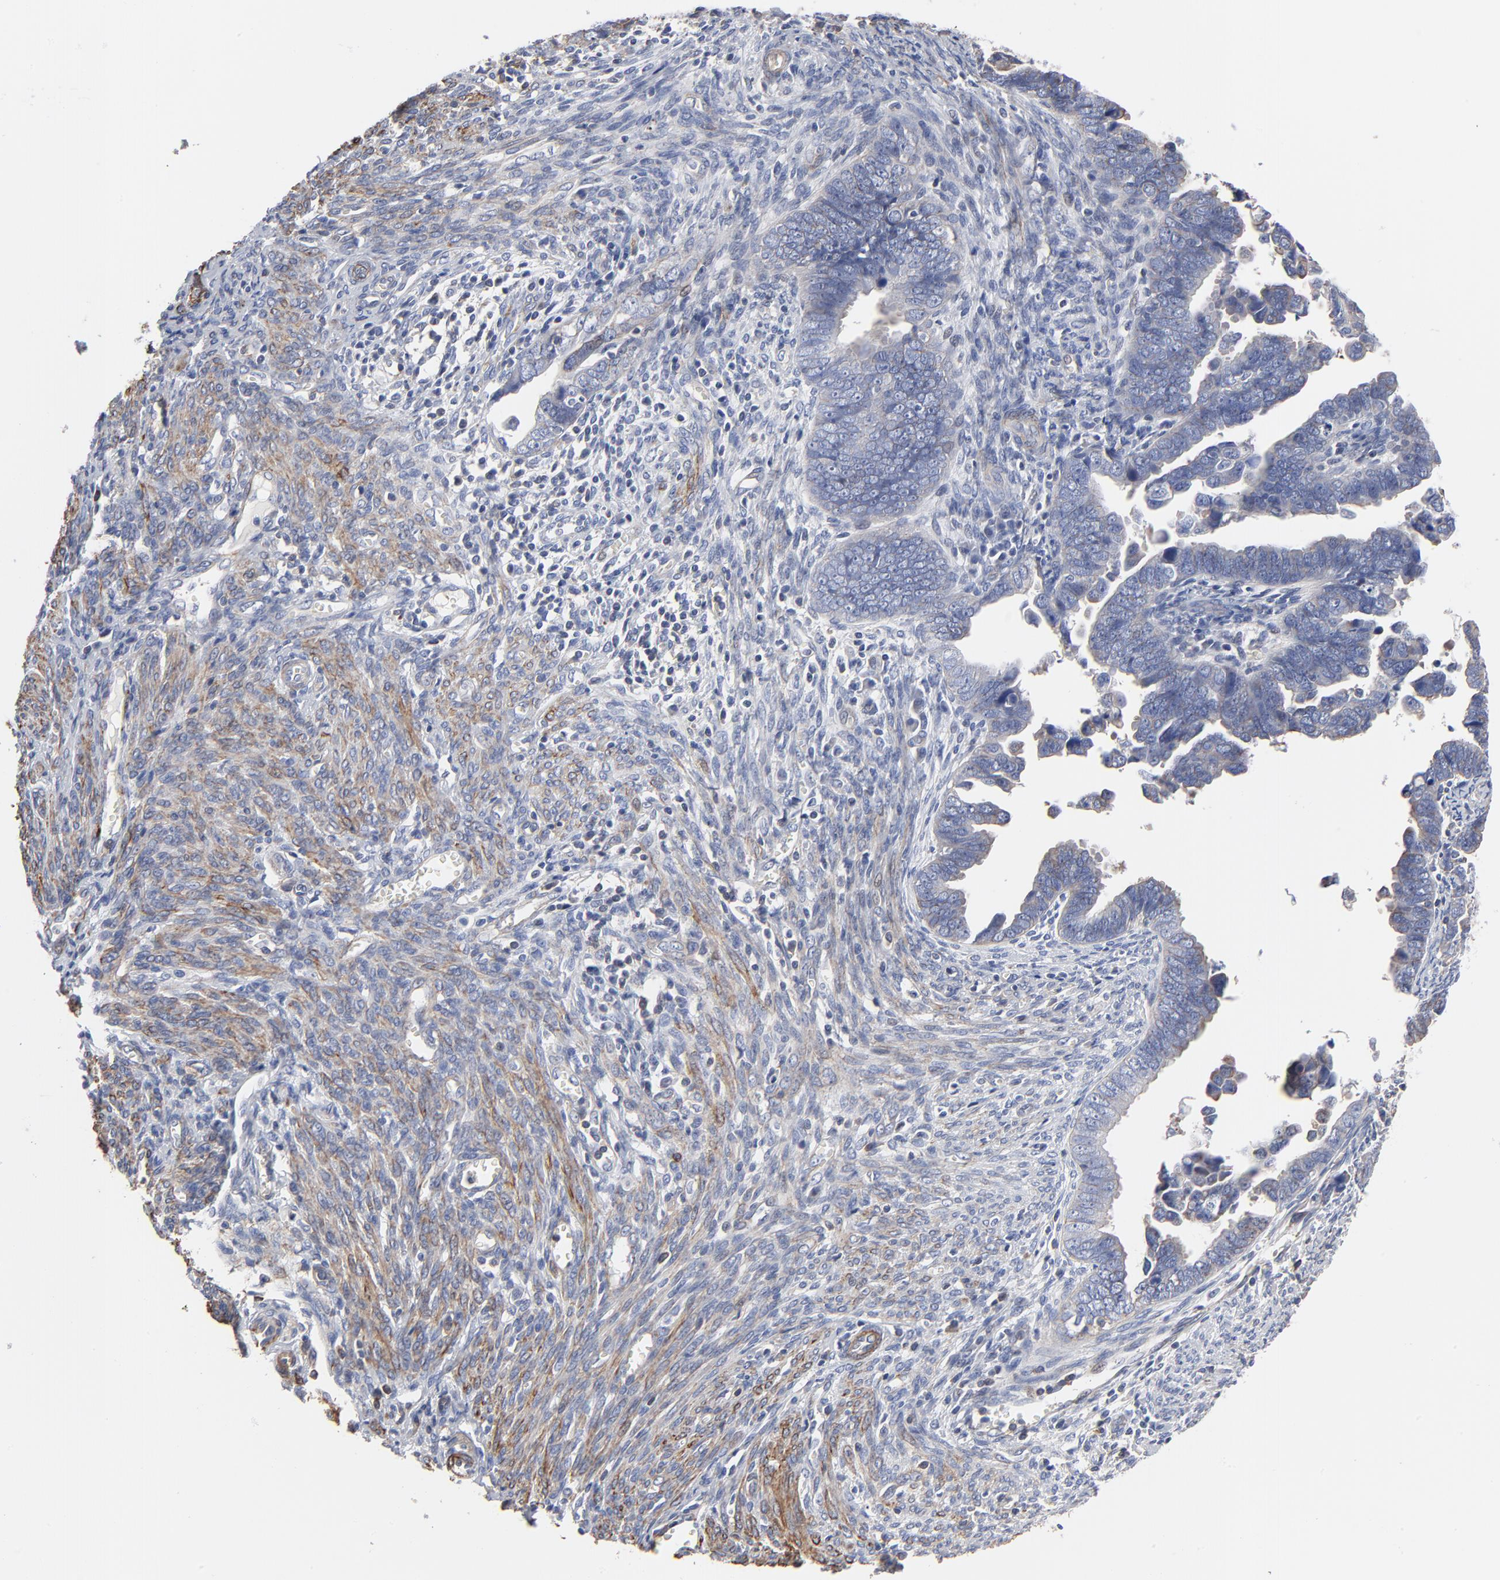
{"staining": {"intensity": "negative", "quantity": "none", "location": "none"}, "tissue": "endometrial cancer", "cell_type": "Tumor cells", "image_type": "cancer", "snomed": [{"axis": "morphology", "description": "Adenocarcinoma, NOS"}, {"axis": "topography", "description": "Endometrium"}], "caption": "Micrograph shows no significant protein staining in tumor cells of endometrial adenocarcinoma.", "gene": "ACTA2", "patient": {"sex": "female", "age": 75}}